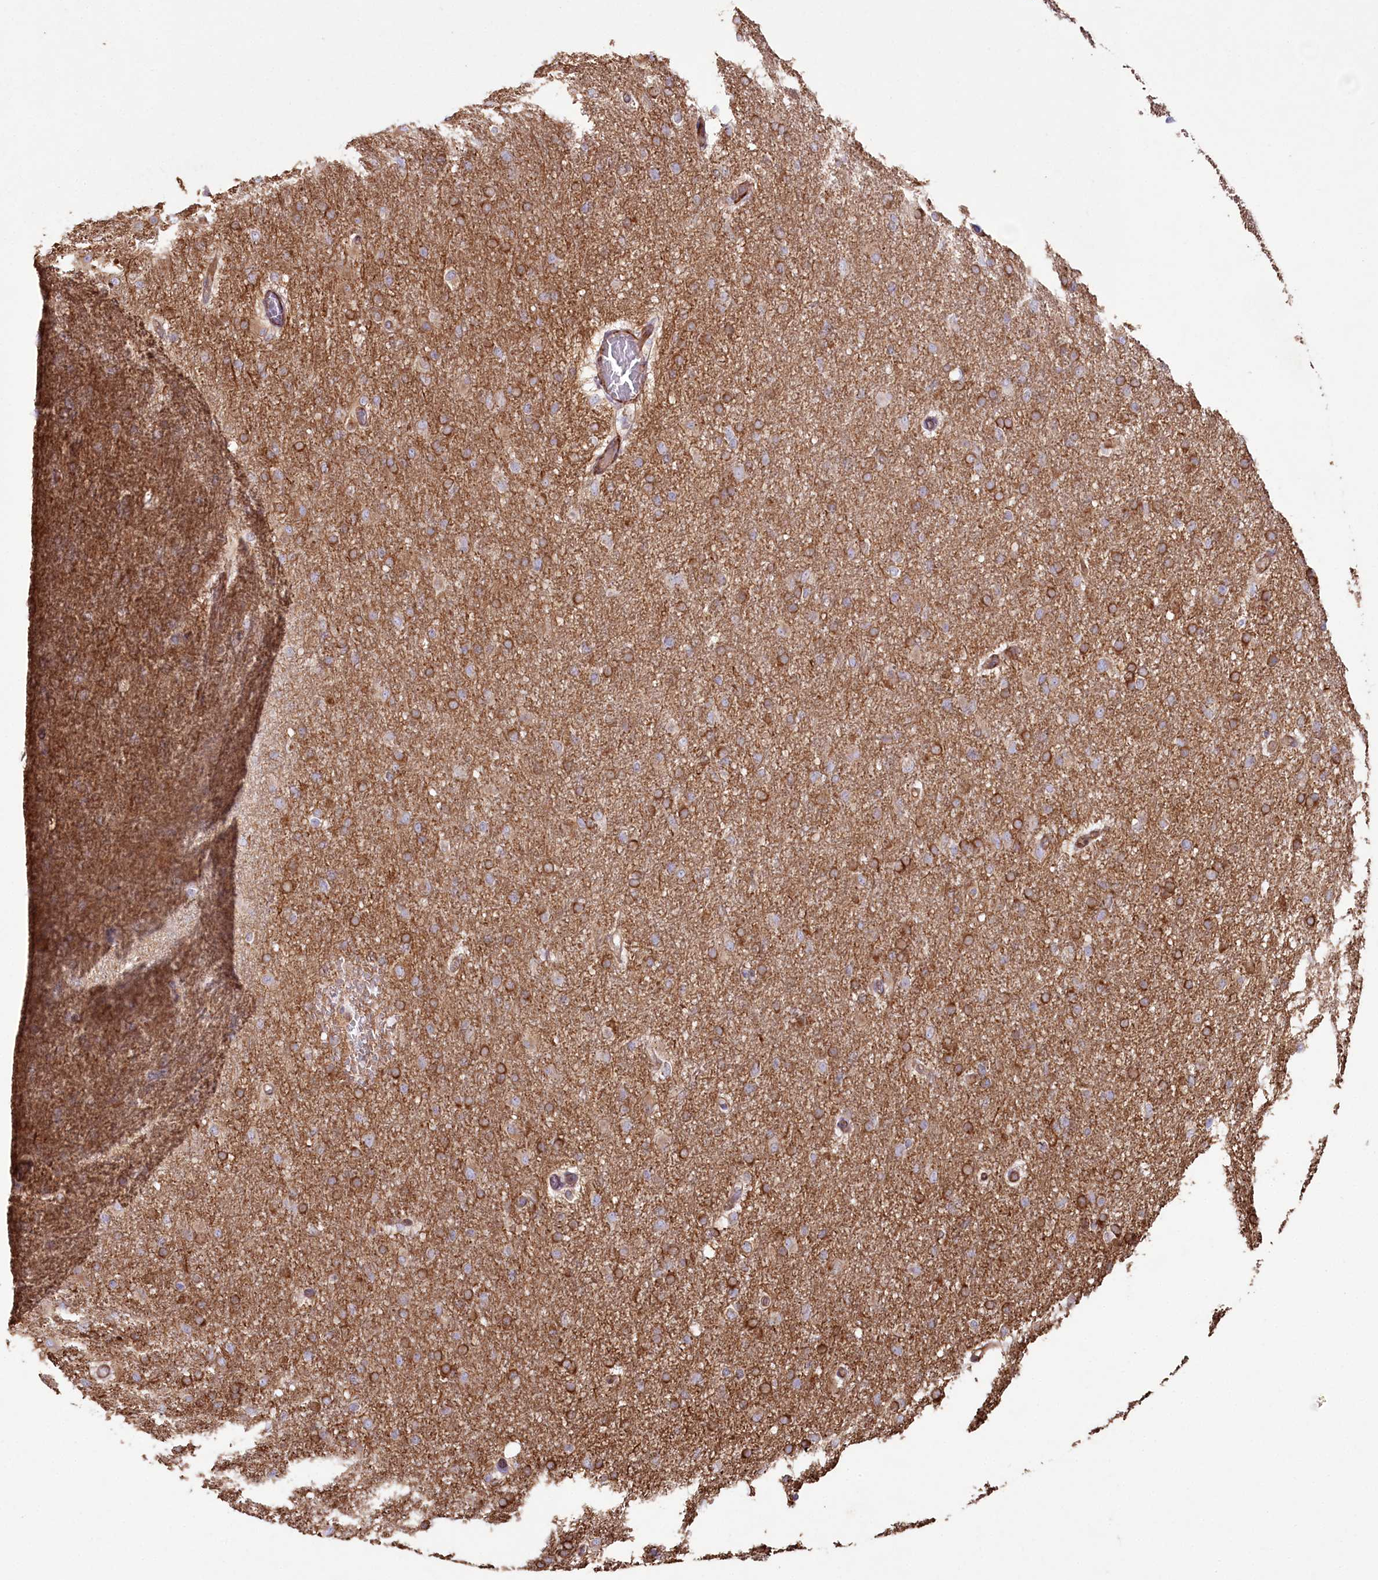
{"staining": {"intensity": "moderate", "quantity": "25%-75%", "location": "cytoplasmic/membranous"}, "tissue": "glioma", "cell_type": "Tumor cells", "image_type": "cancer", "snomed": [{"axis": "morphology", "description": "Glioma, malignant, High grade"}, {"axis": "topography", "description": "Cerebral cortex"}], "caption": "The photomicrograph shows staining of high-grade glioma (malignant), revealing moderate cytoplasmic/membranous protein staining (brown color) within tumor cells.", "gene": "SUMF1", "patient": {"sex": "female", "age": 36}}